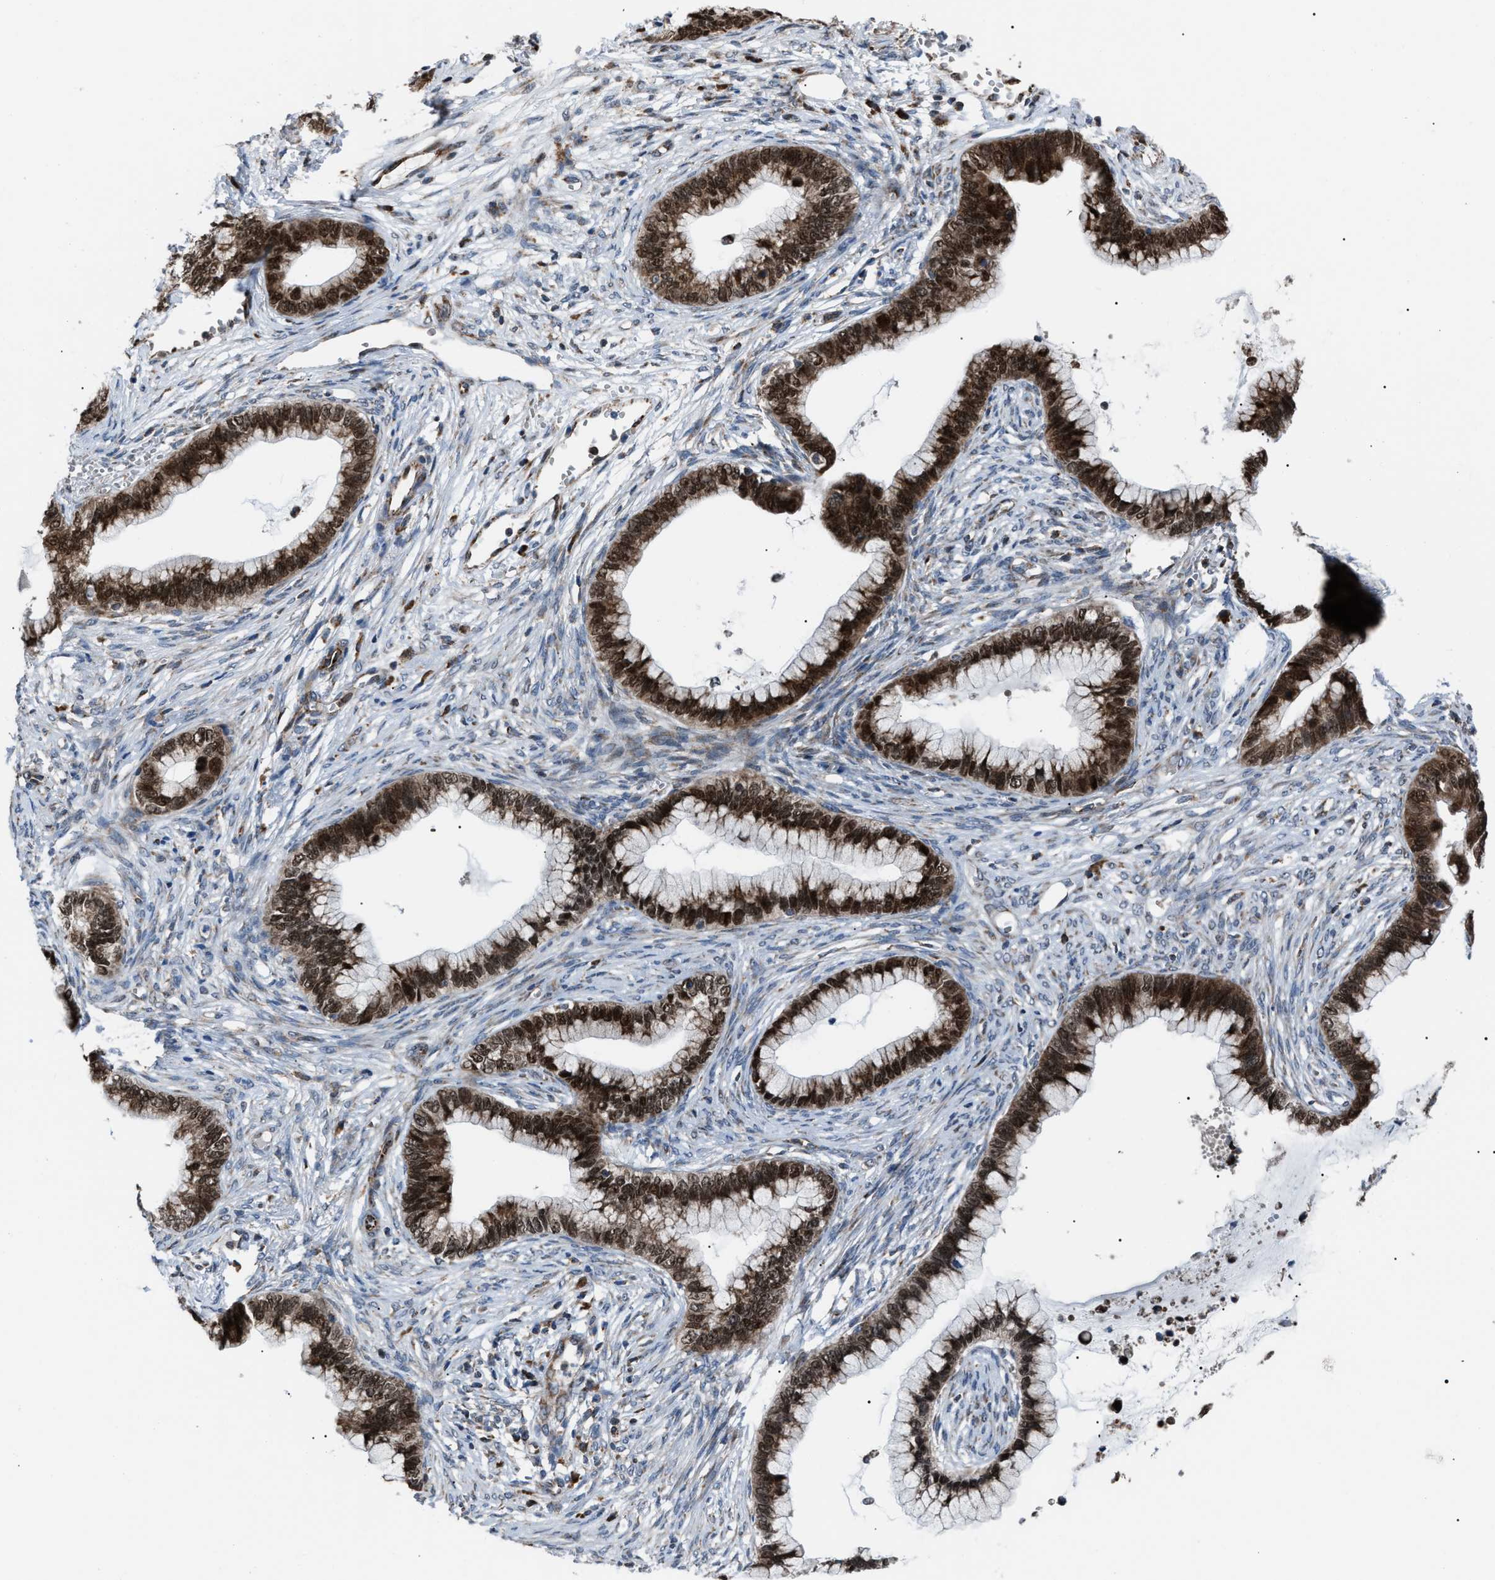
{"staining": {"intensity": "strong", "quantity": ">75%", "location": "cytoplasmic/membranous,nuclear"}, "tissue": "cervical cancer", "cell_type": "Tumor cells", "image_type": "cancer", "snomed": [{"axis": "morphology", "description": "Adenocarcinoma, NOS"}, {"axis": "topography", "description": "Cervix"}], "caption": "Brown immunohistochemical staining in human cervical adenocarcinoma shows strong cytoplasmic/membranous and nuclear staining in approximately >75% of tumor cells.", "gene": "AGO2", "patient": {"sex": "female", "age": 44}}